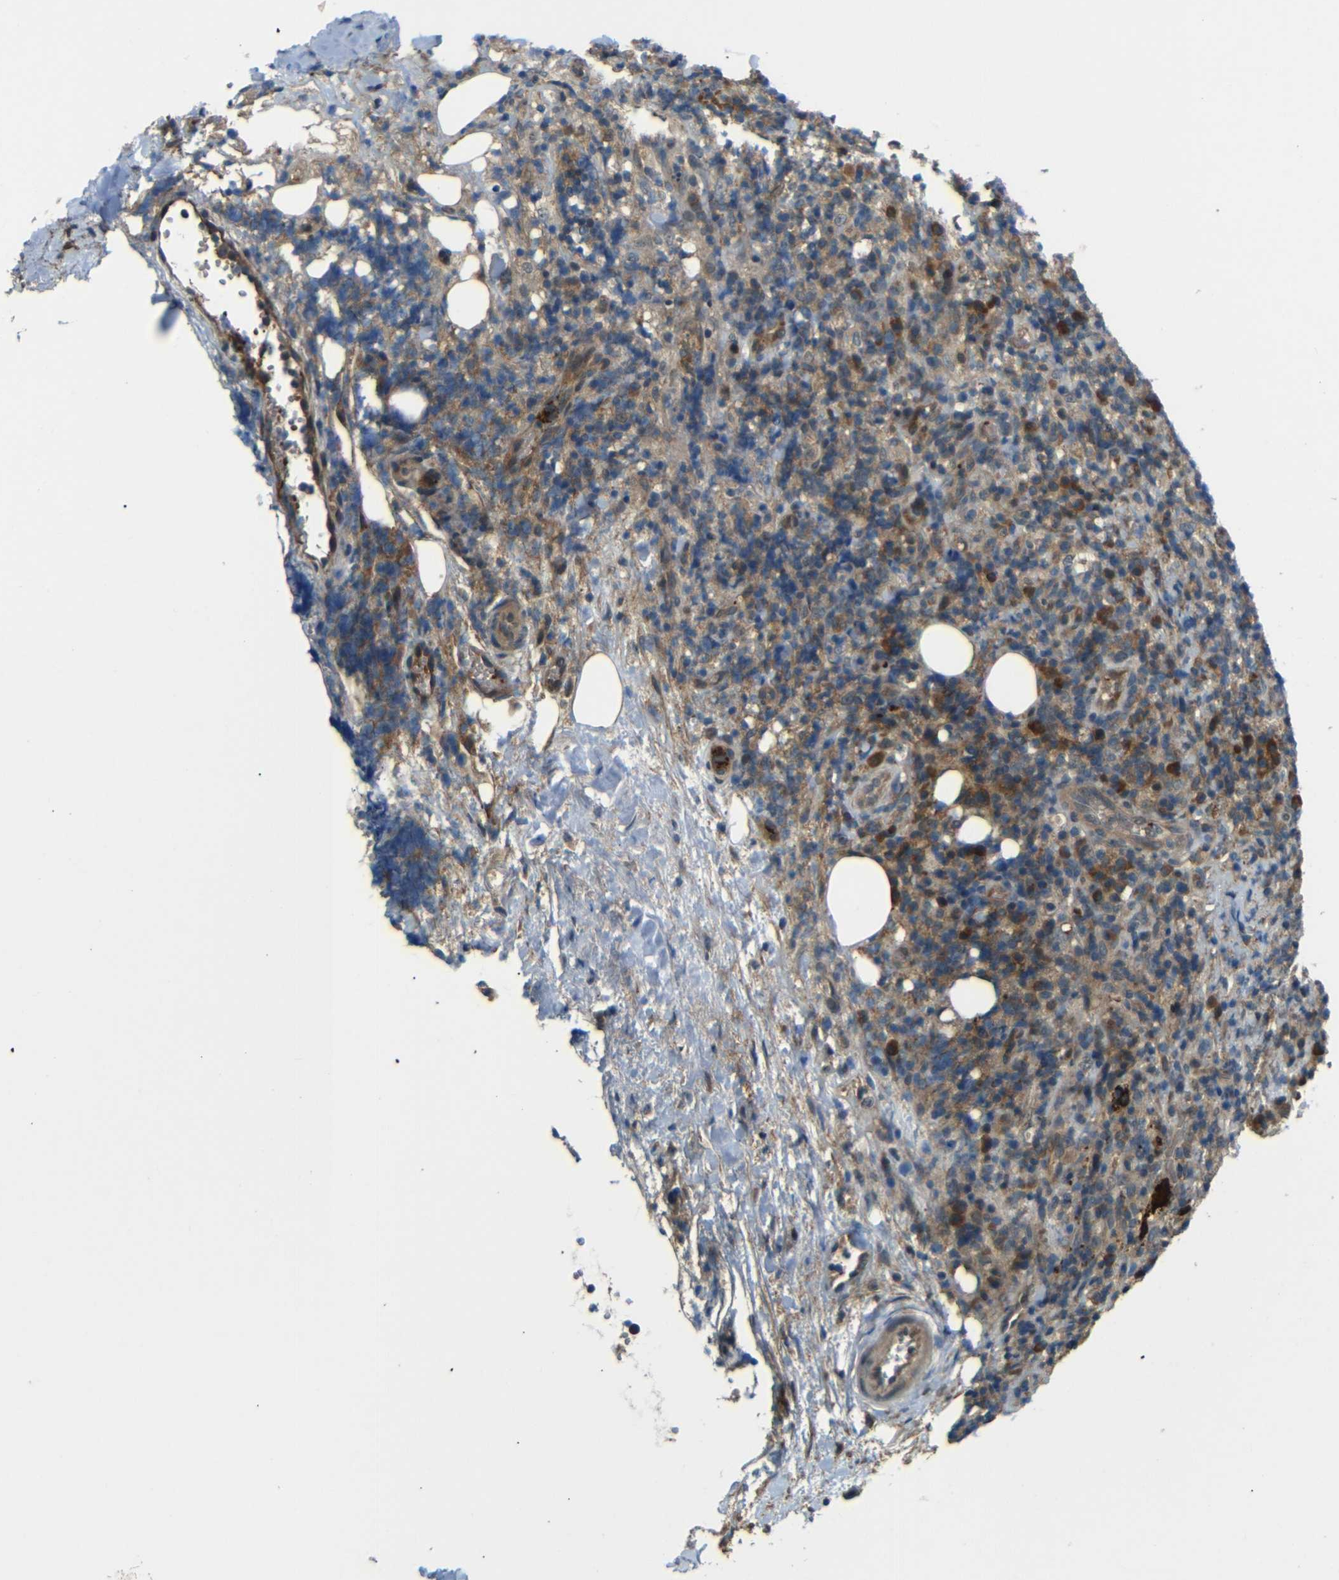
{"staining": {"intensity": "moderate", "quantity": "25%-75%", "location": "cytoplasmic/membranous"}, "tissue": "lymphoma", "cell_type": "Tumor cells", "image_type": "cancer", "snomed": [{"axis": "morphology", "description": "Malignant lymphoma, non-Hodgkin's type, High grade"}, {"axis": "topography", "description": "Lymph node"}], "caption": "IHC image of lymphoma stained for a protein (brown), which demonstrates medium levels of moderate cytoplasmic/membranous positivity in approximately 25%-75% of tumor cells.", "gene": "EPHB2", "patient": {"sex": "female", "age": 76}}